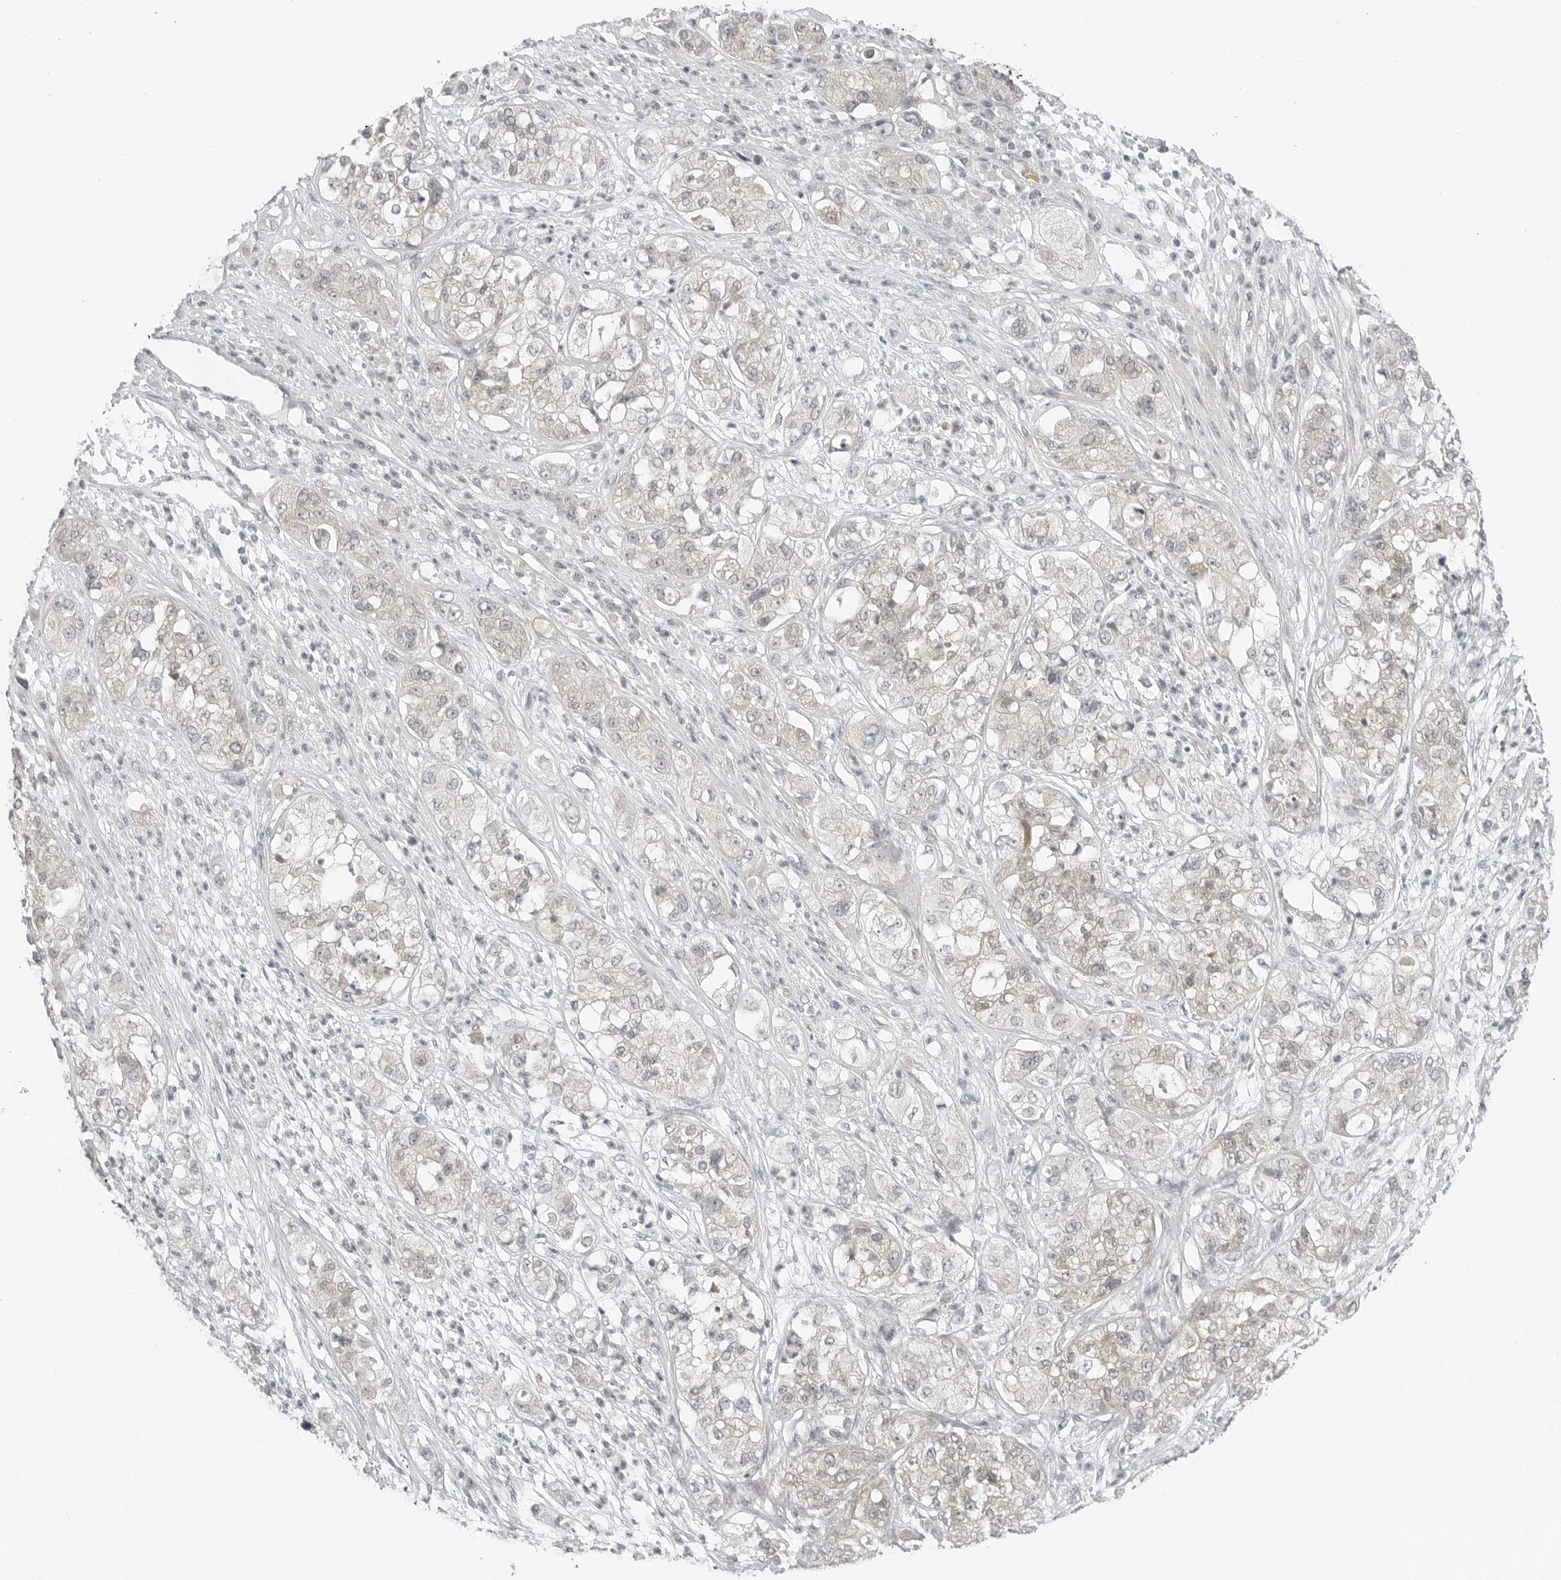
{"staining": {"intensity": "negative", "quantity": "none", "location": "none"}, "tissue": "pancreatic cancer", "cell_type": "Tumor cells", "image_type": "cancer", "snomed": [{"axis": "morphology", "description": "Adenocarcinoma, NOS"}, {"axis": "topography", "description": "Pancreas"}], "caption": "A photomicrograph of adenocarcinoma (pancreatic) stained for a protein displays no brown staining in tumor cells.", "gene": "FCRLB", "patient": {"sex": "female", "age": 78}}